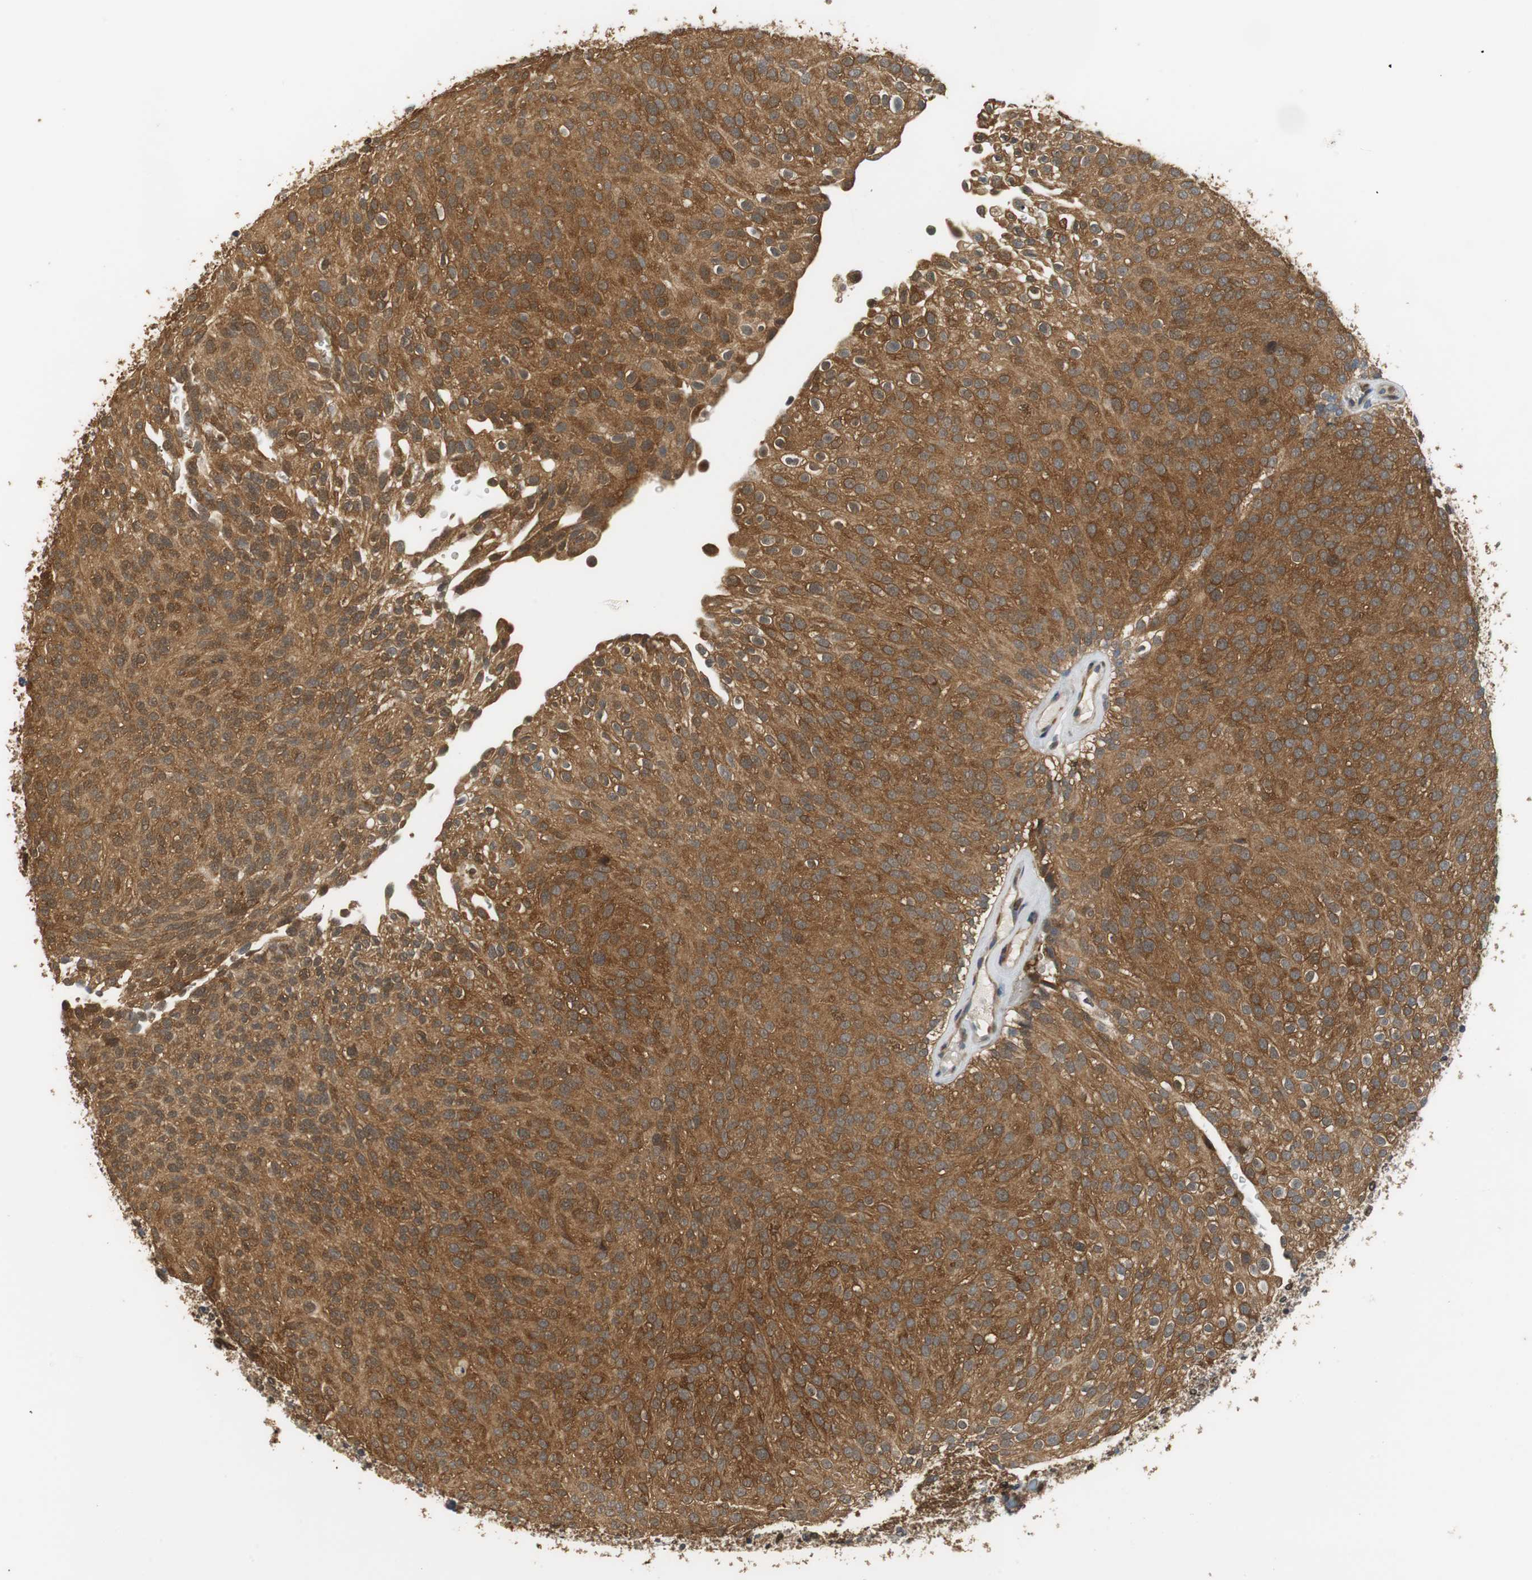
{"staining": {"intensity": "strong", "quantity": ">75%", "location": "cytoplasmic/membranous"}, "tissue": "urothelial cancer", "cell_type": "Tumor cells", "image_type": "cancer", "snomed": [{"axis": "morphology", "description": "Urothelial carcinoma, Low grade"}, {"axis": "topography", "description": "Urinary bladder"}], "caption": "Protein expression analysis of low-grade urothelial carcinoma shows strong cytoplasmic/membranous staining in approximately >75% of tumor cells.", "gene": "UBQLN2", "patient": {"sex": "male", "age": 78}}